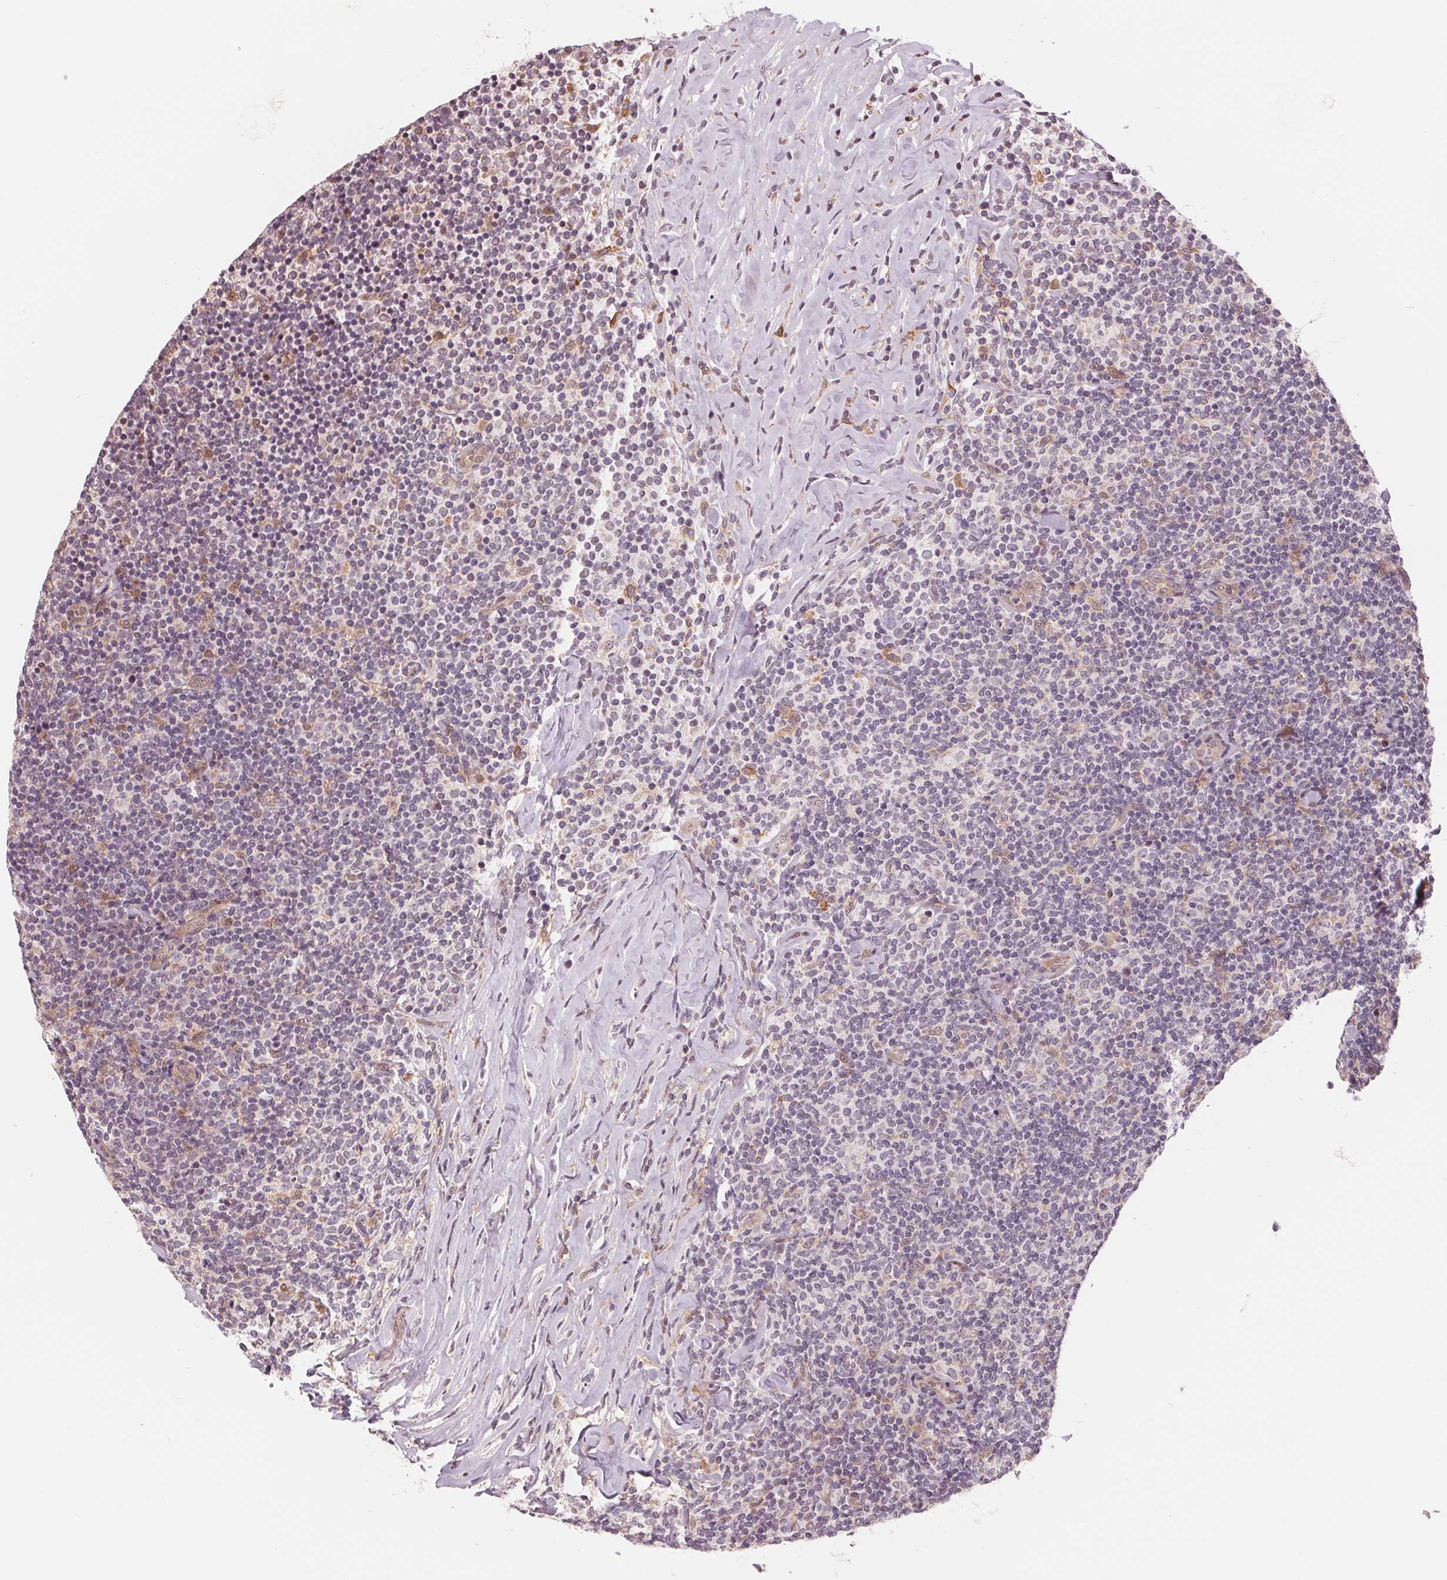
{"staining": {"intensity": "negative", "quantity": "none", "location": "none"}, "tissue": "lymphoma", "cell_type": "Tumor cells", "image_type": "cancer", "snomed": [{"axis": "morphology", "description": "Malignant lymphoma, non-Hodgkin's type, Low grade"}, {"axis": "topography", "description": "Lymph node"}], "caption": "High power microscopy histopathology image of an IHC micrograph of lymphoma, revealing no significant staining in tumor cells.", "gene": "IL9R", "patient": {"sex": "female", "age": 56}}